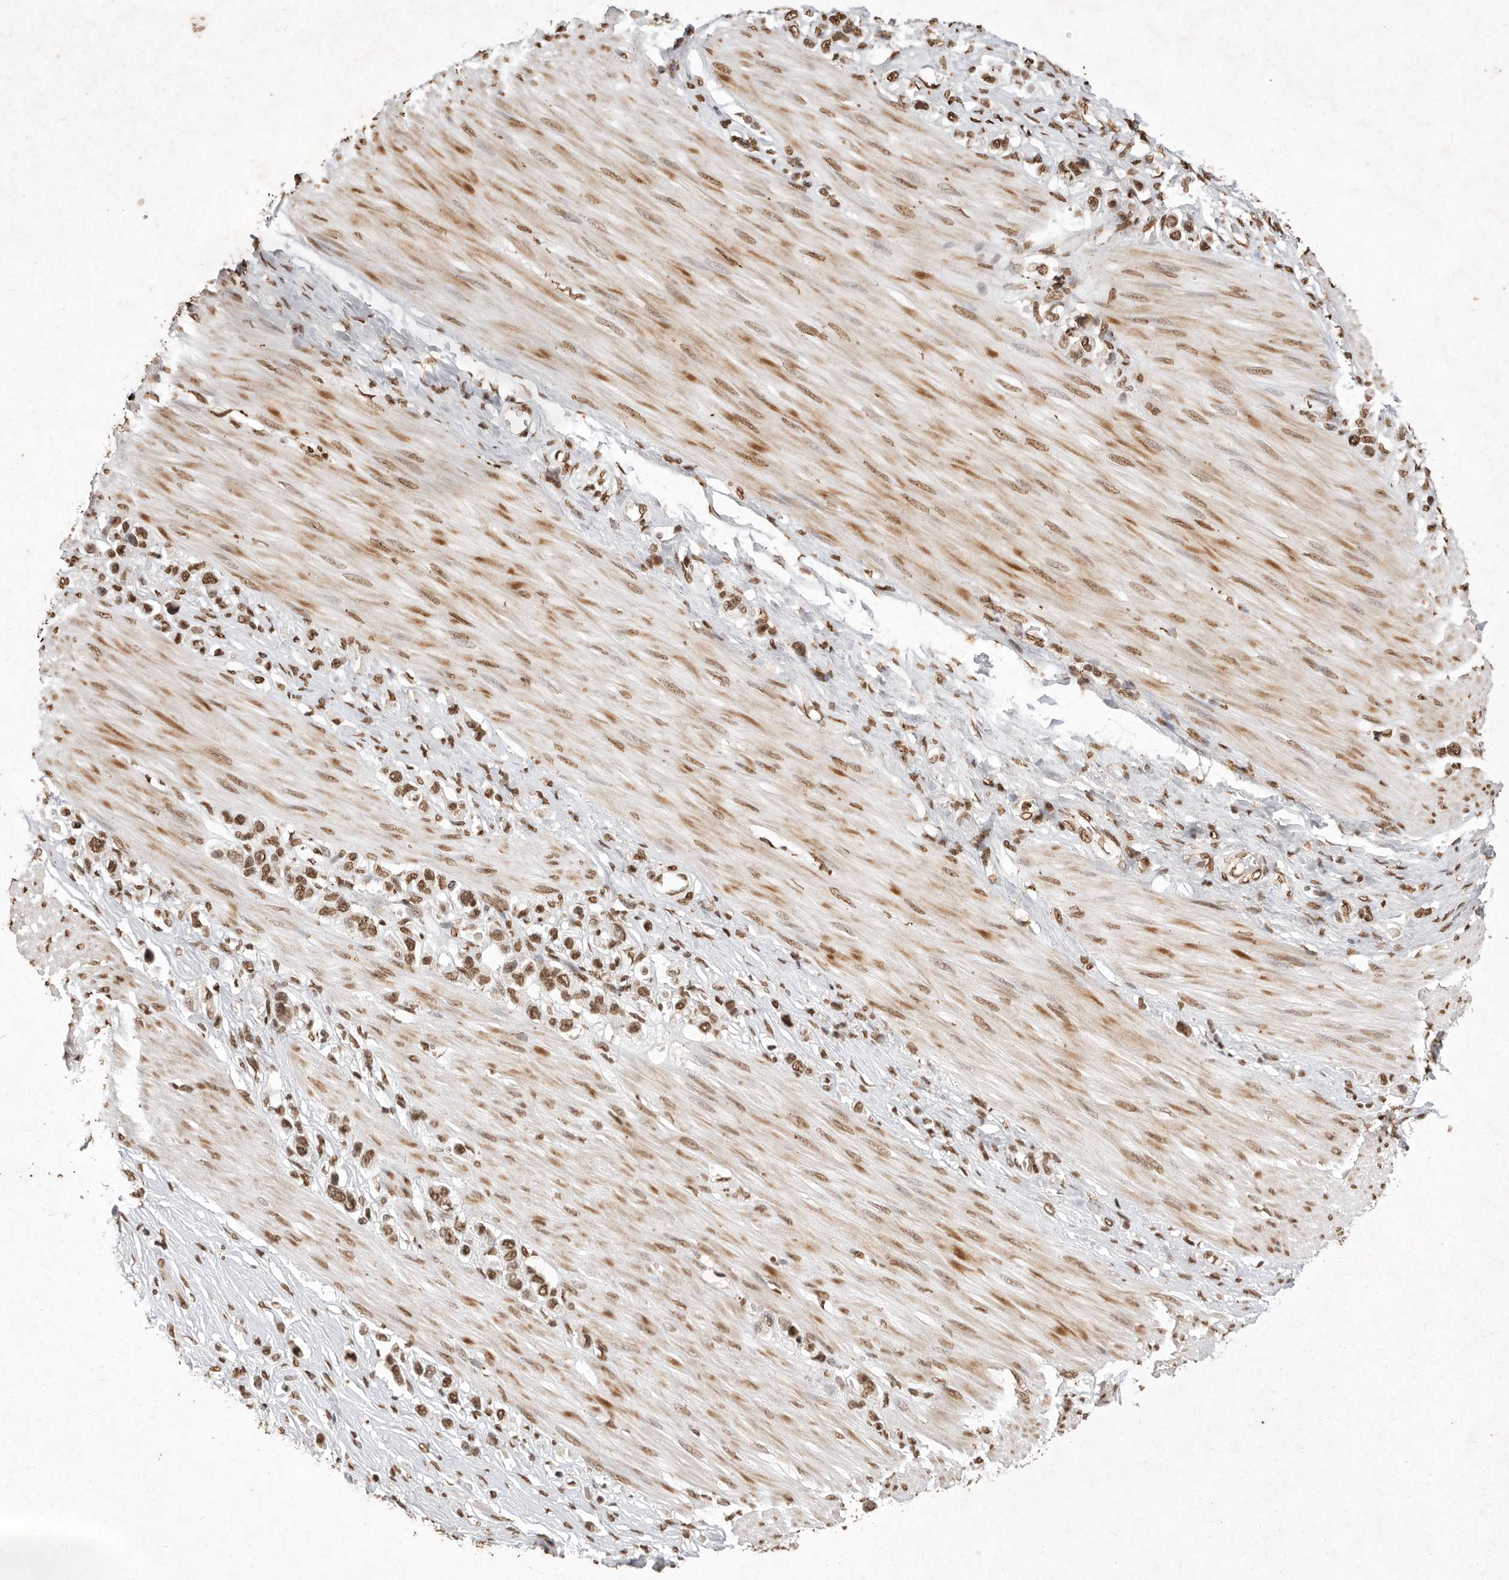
{"staining": {"intensity": "moderate", "quantity": ">75%", "location": "nuclear"}, "tissue": "stomach cancer", "cell_type": "Tumor cells", "image_type": "cancer", "snomed": [{"axis": "morphology", "description": "Adenocarcinoma, NOS"}, {"axis": "topography", "description": "Stomach"}], "caption": "Stomach cancer stained for a protein (brown) exhibits moderate nuclear positive staining in approximately >75% of tumor cells.", "gene": "NKX3-2", "patient": {"sex": "female", "age": 65}}